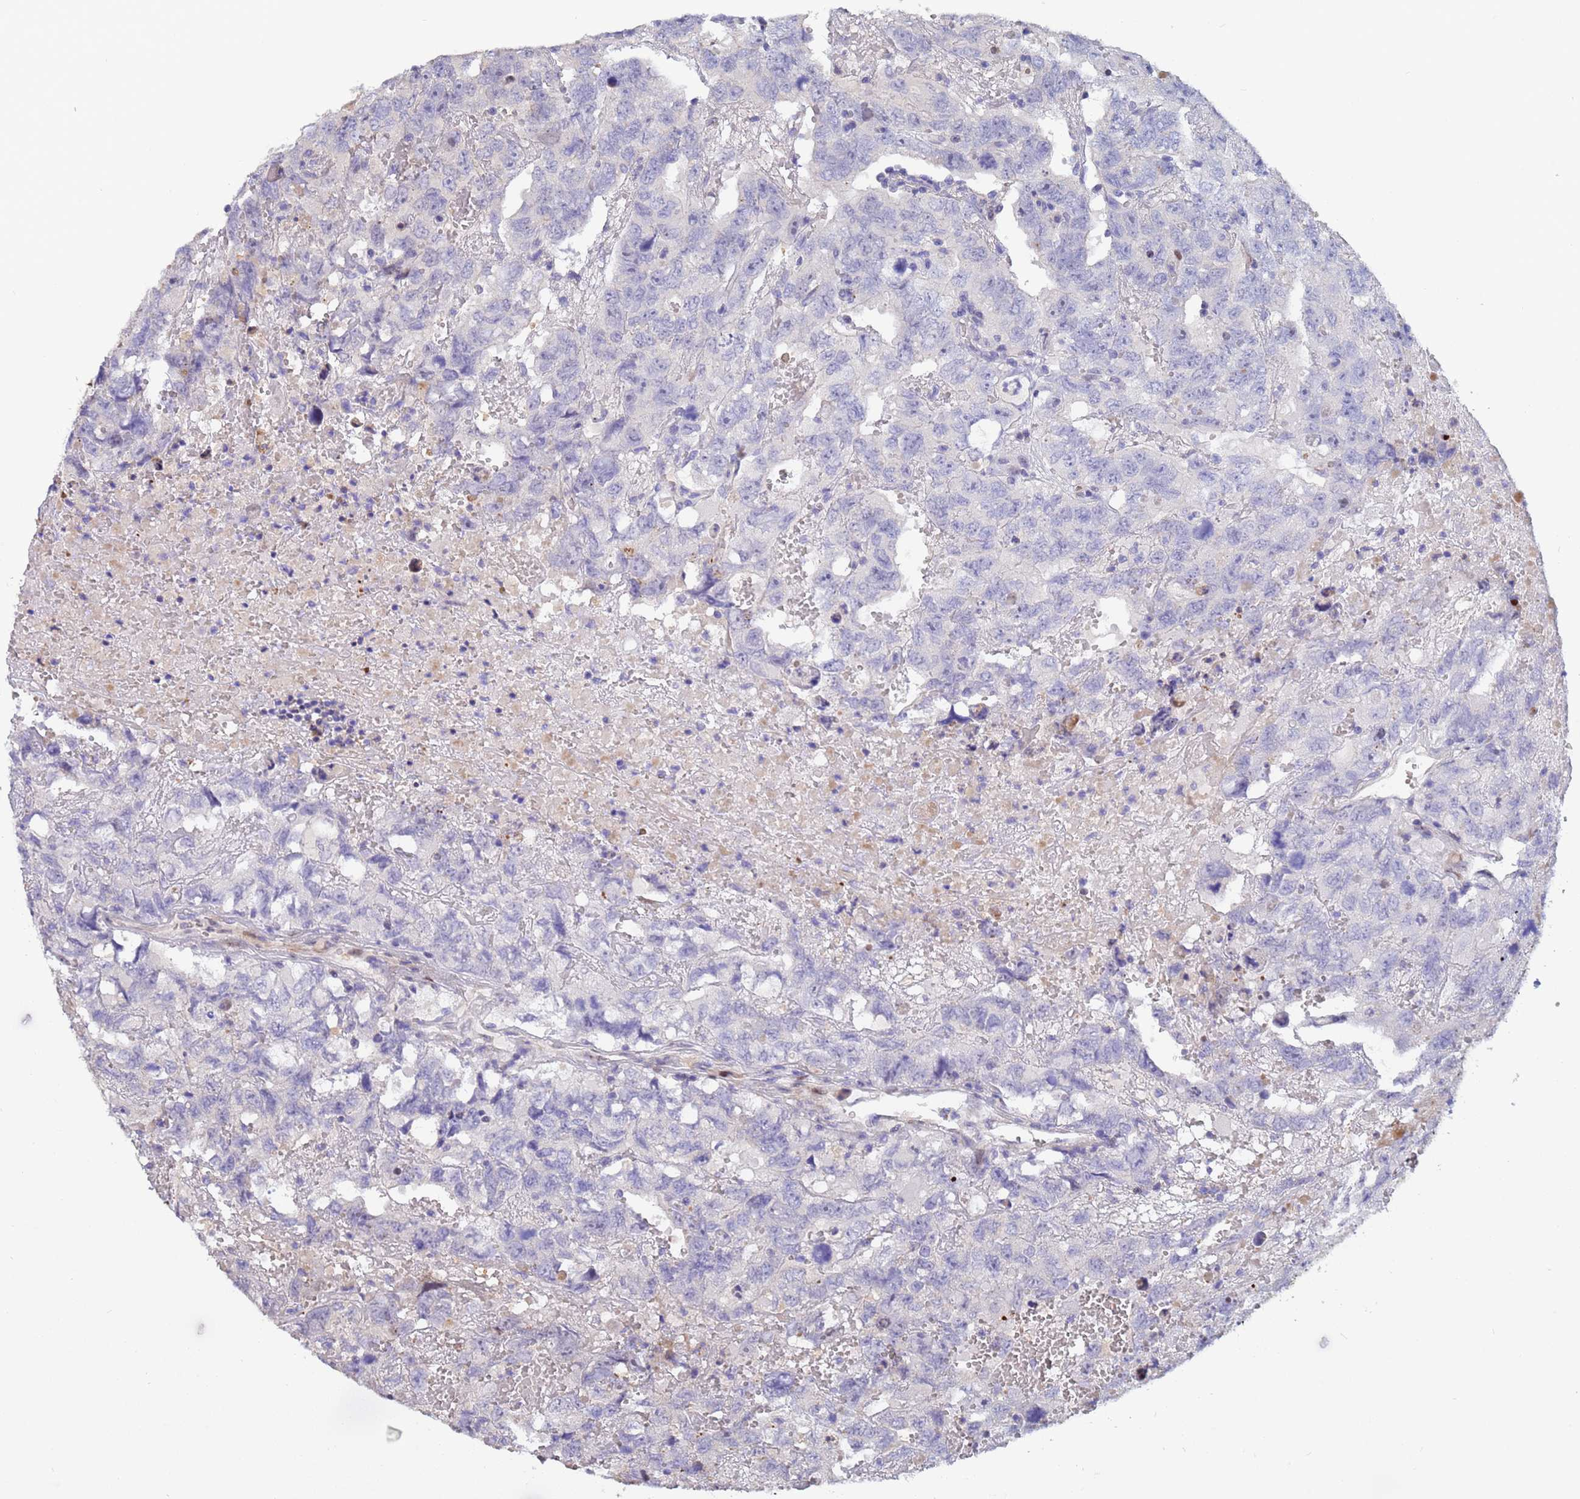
{"staining": {"intensity": "negative", "quantity": "none", "location": "none"}, "tissue": "testis cancer", "cell_type": "Tumor cells", "image_type": "cancer", "snomed": [{"axis": "morphology", "description": "Carcinoma, Embryonal, NOS"}, {"axis": "topography", "description": "Testis"}], "caption": "A histopathology image of testis cancer (embryonal carcinoma) stained for a protein shows no brown staining in tumor cells.", "gene": "PPP6R1", "patient": {"sex": "male", "age": 45}}